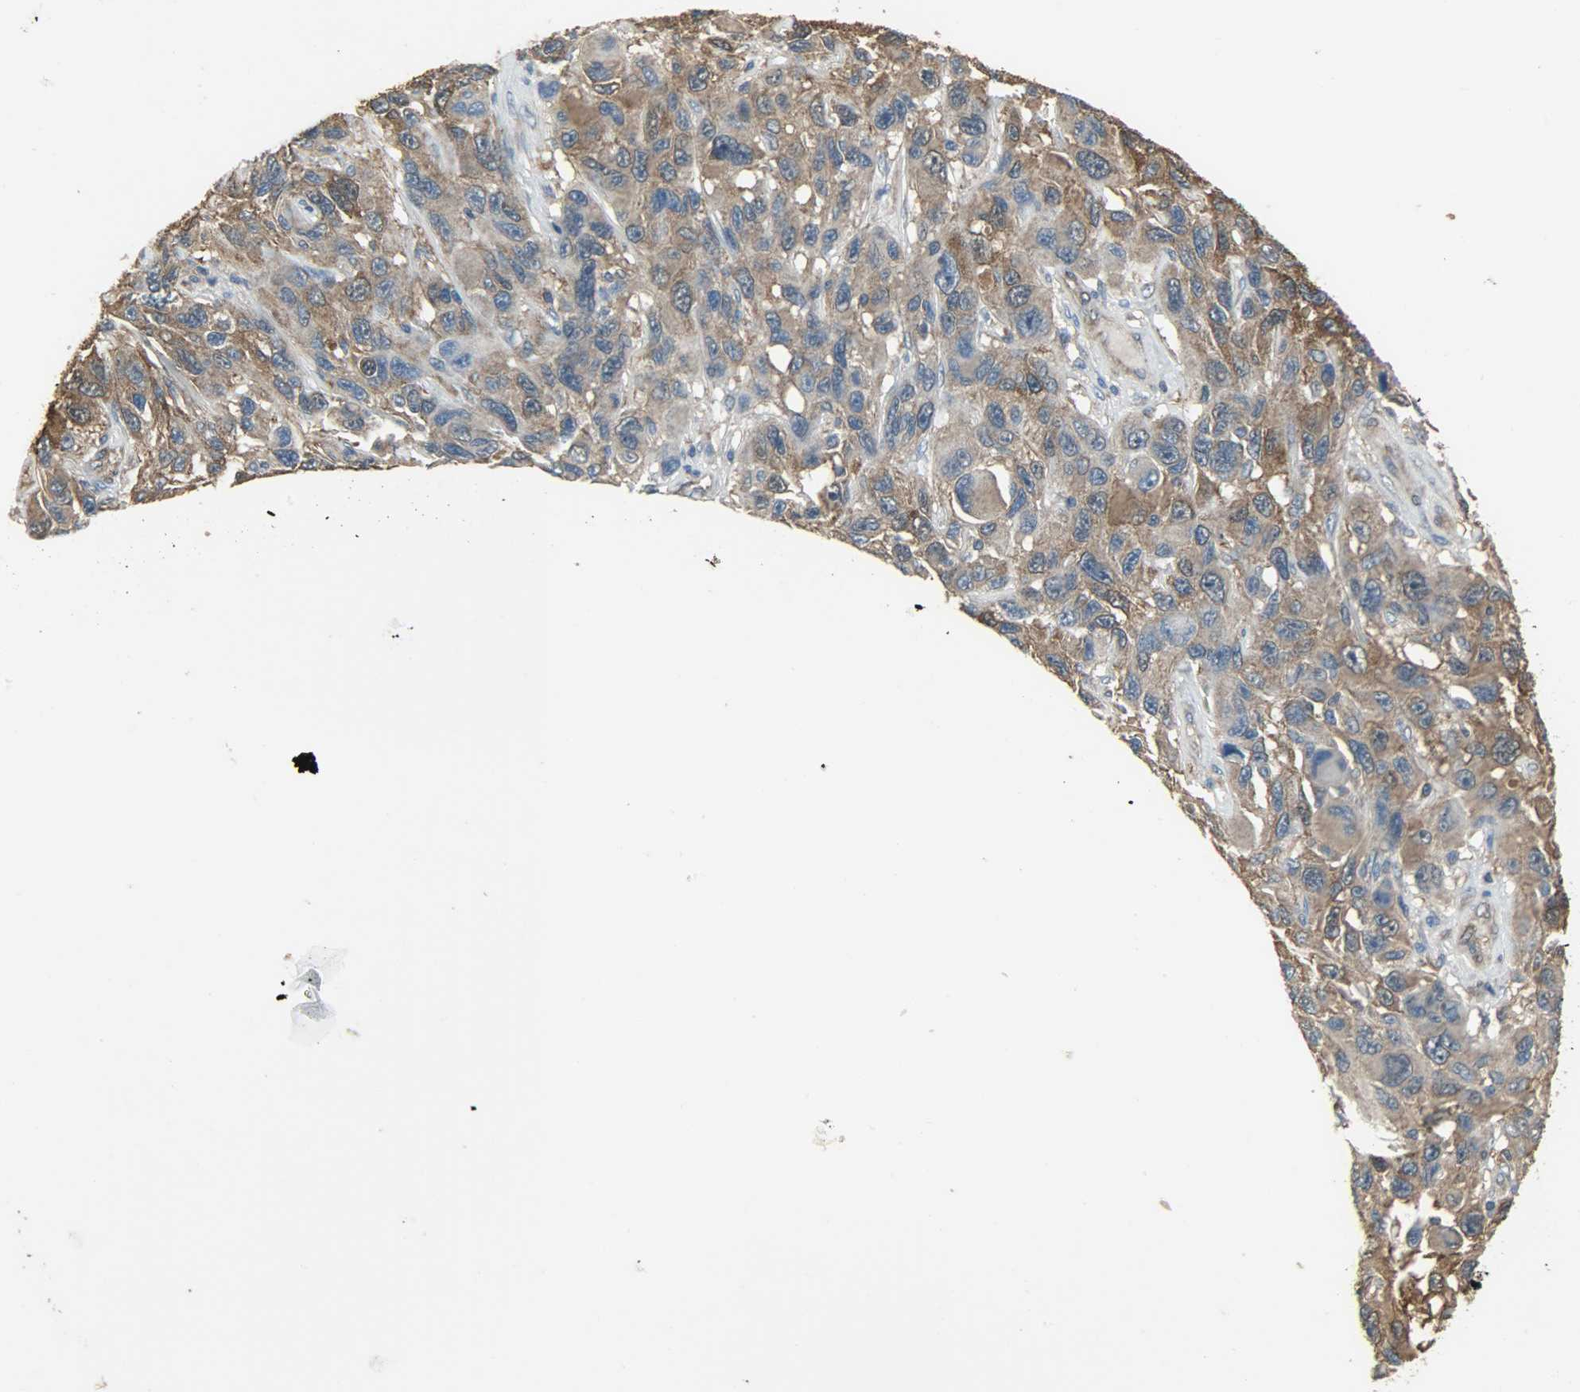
{"staining": {"intensity": "moderate", "quantity": ">75%", "location": "cytoplasmic/membranous"}, "tissue": "melanoma", "cell_type": "Tumor cells", "image_type": "cancer", "snomed": [{"axis": "morphology", "description": "Malignant melanoma, NOS"}, {"axis": "topography", "description": "Skin"}], "caption": "Malignant melanoma stained for a protein shows moderate cytoplasmic/membranous positivity in tumor cells.", "gene": "LDHB", "patient": {"sex": "male", "age": 53}}